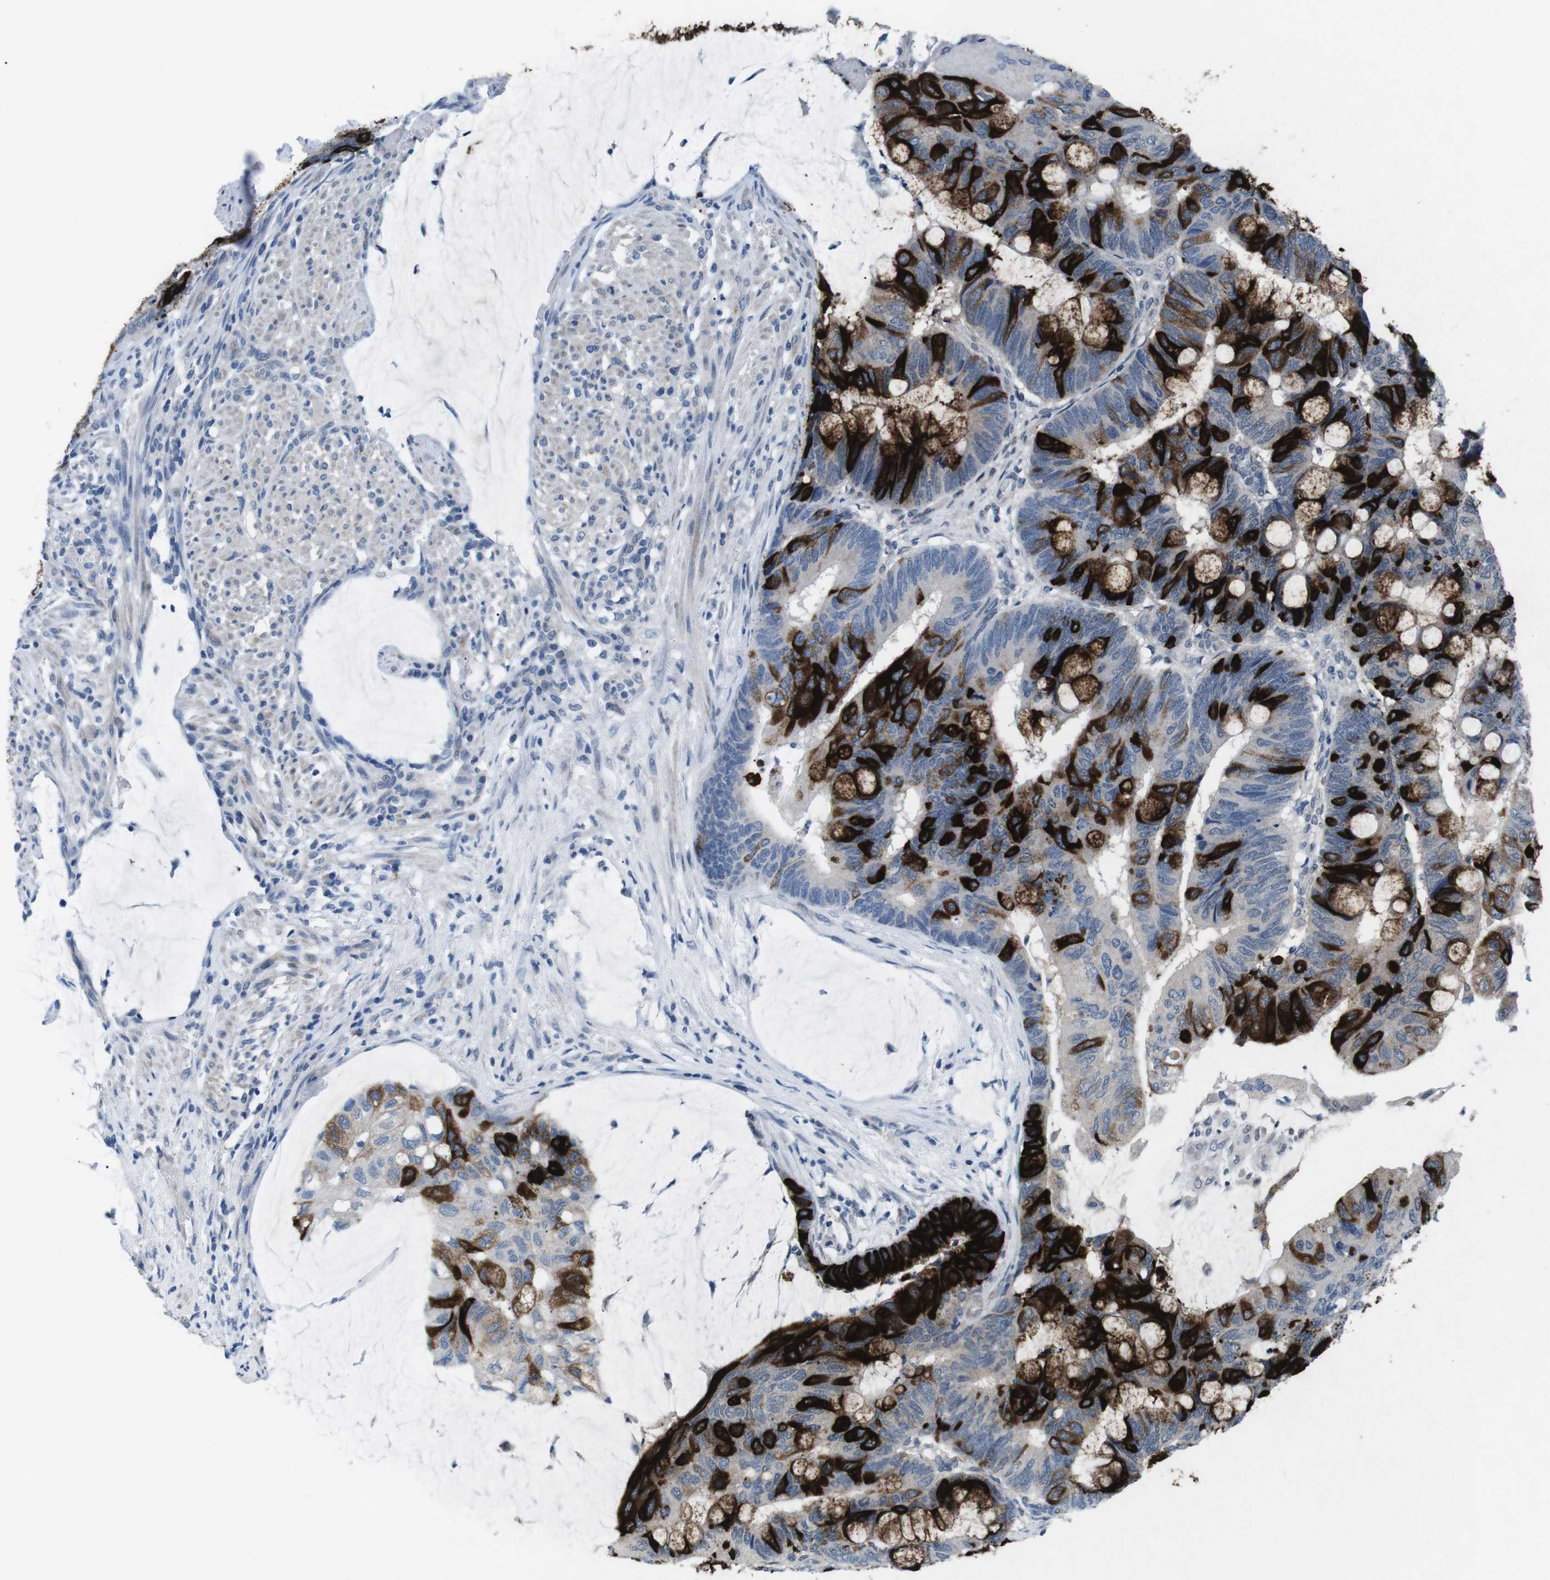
{"staining": {"intensity": "strong", "quantity": ">75%", "location": "cytoplasmic/membranous"}, "tissue": "colorectal cancer", "cell_type": "Tumor cells", "image_type": "cancer", "snomed": [{"axis": "morphology", "description": "Normal tissue, NOS"}, {"axis": "morphology", "description": "Adenocarcinoma, NOS"}, {"axis": "topography", "description": "Rectum"}], "caption": "Tumor cells display strong cytoplasmic/membranous expression in approximately >75% of cells in colorectal cancer (adenocarcinoma).", "gene": "MUC2", "patient": {"sex": "male", "age": 92}}